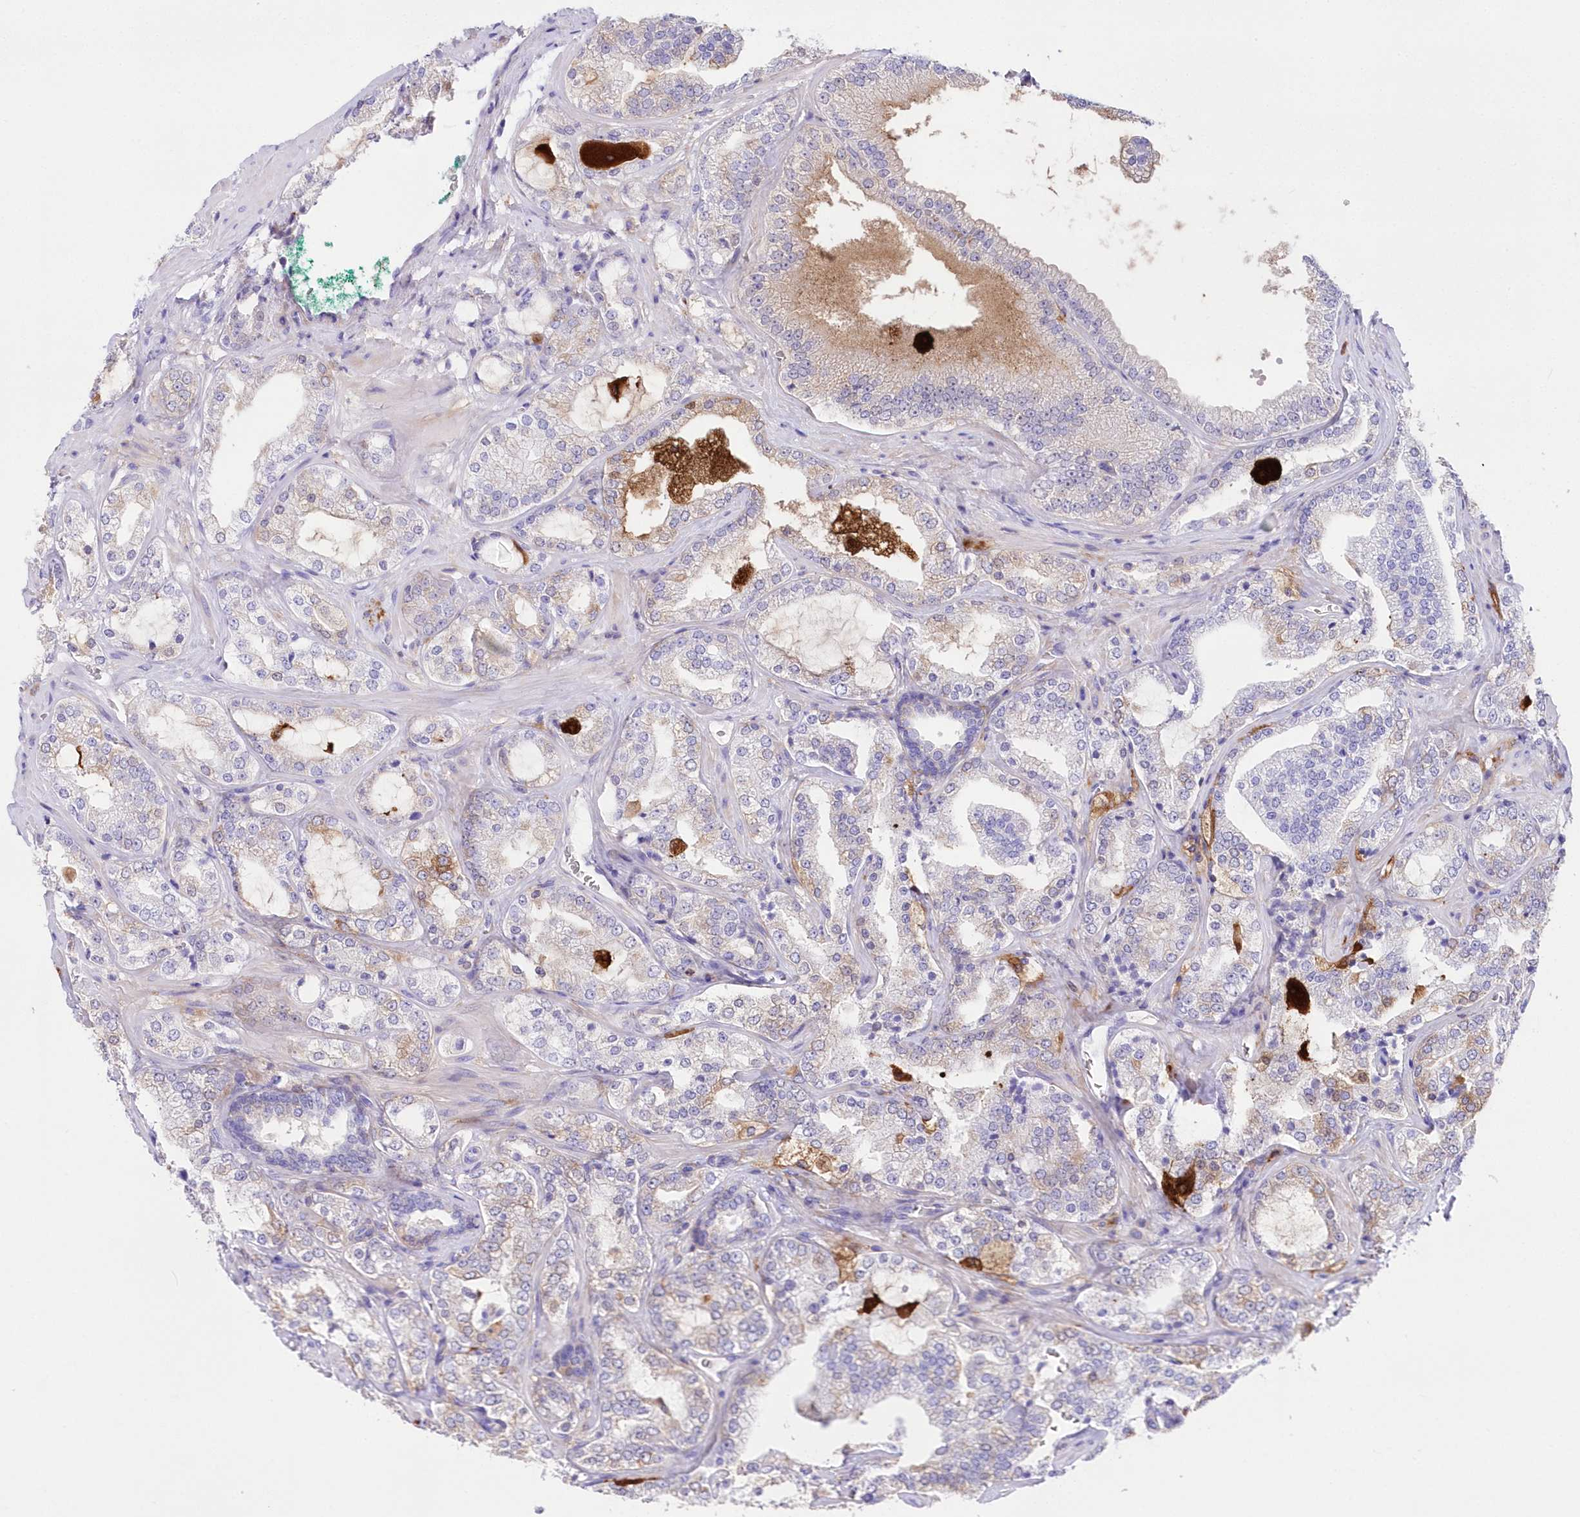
{"staining": {"intensity": "weak", "quantity": "<25%", "location": "cytoplasmic/membranous"}, "tissue": "prostate cancer", "cell_type": "Tumor cells", "image_type": "cancer", "snomed": [{"axis": "morphology", "description": "Adenocarcinoma, High grade"}, {"axis": "topography", "description": "Prostate"}], "caption": "This is an immunohistochemistry histopathology image of human adenocarcinoma (high-grade) (prostate). There is no staining in tumor cells.", "gene": "DNAJC19", "patient": {"sex": "male", "age": 64}}